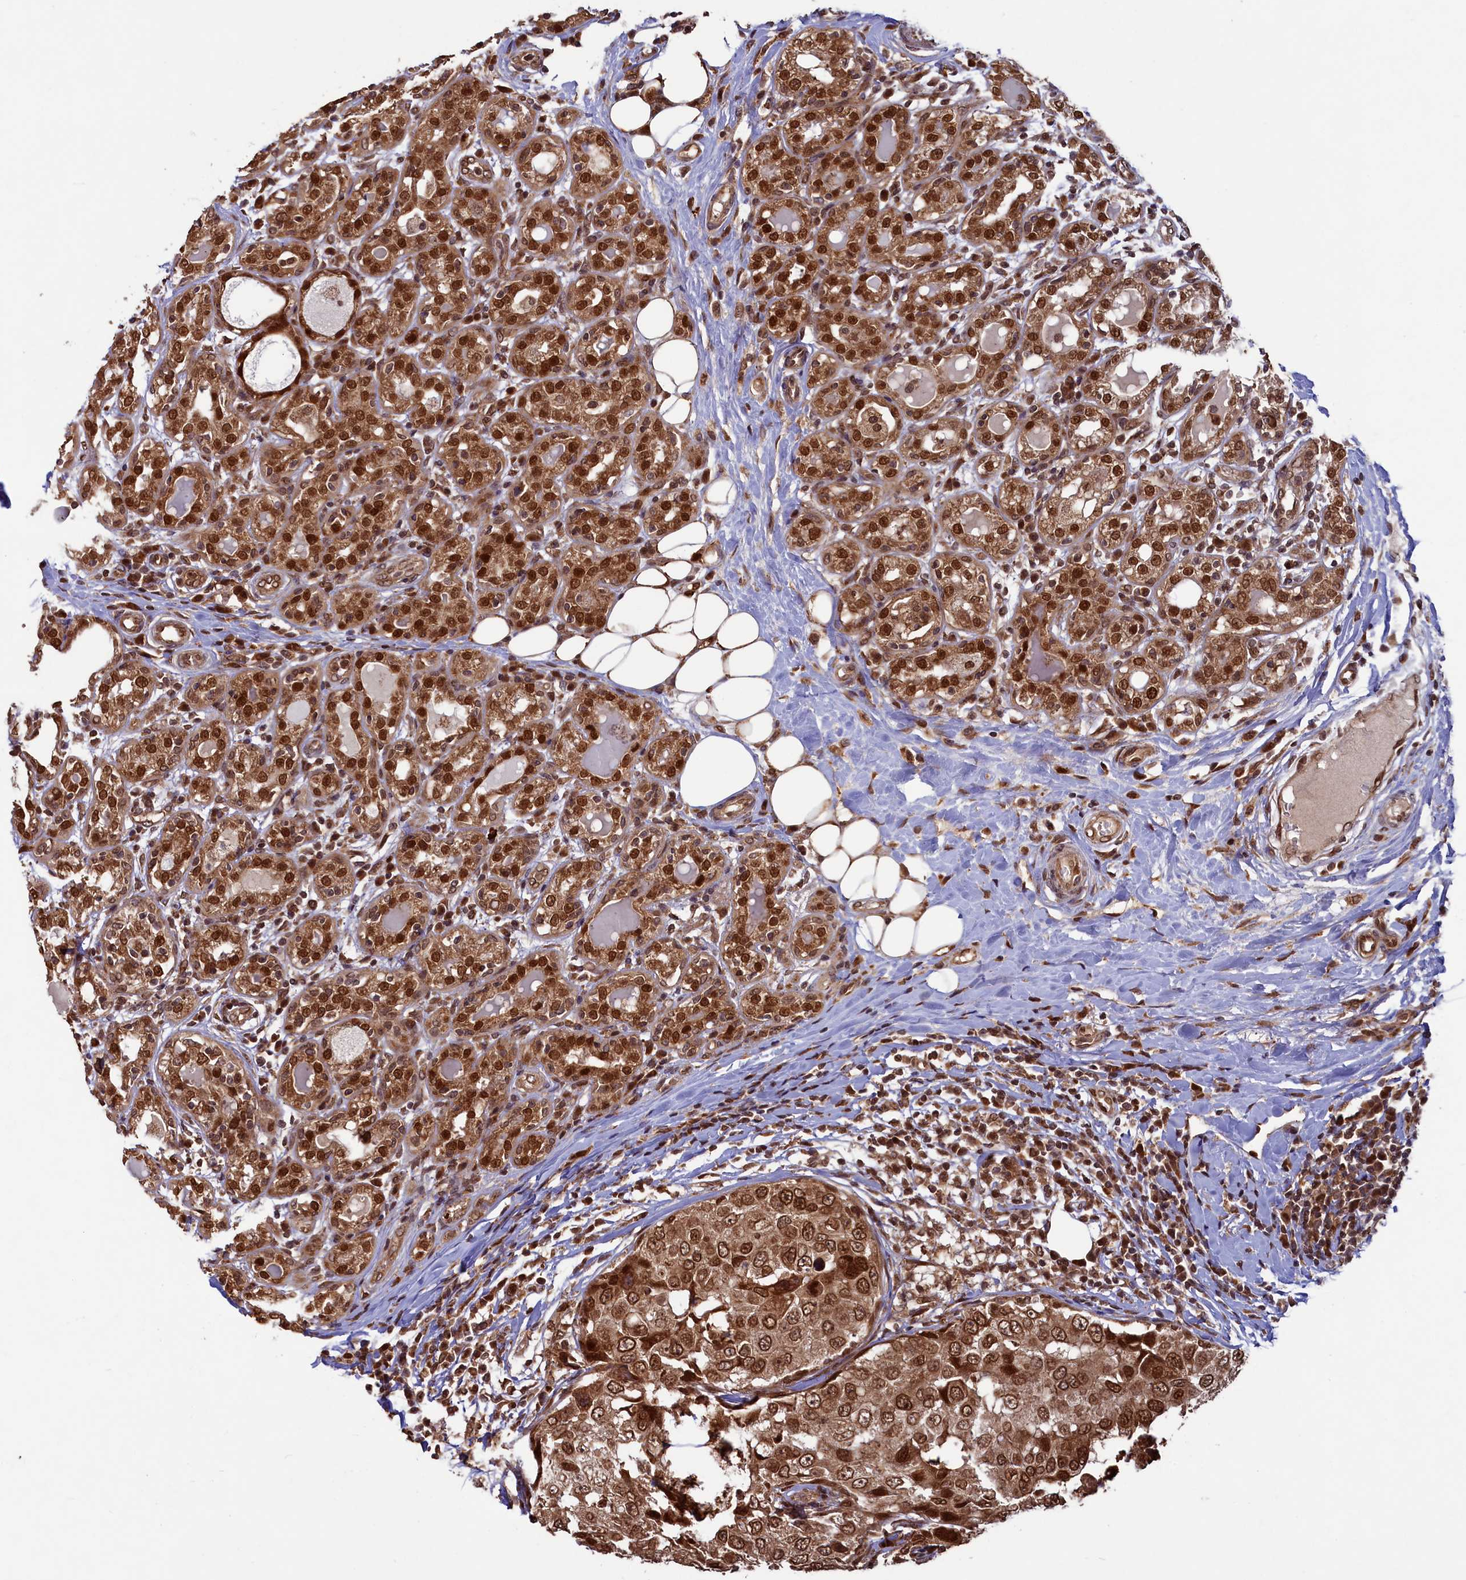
{"staining": {"intensity": "moderate", "quantity": ">75%", "location": "cytoplasmic/membranous,nuclear"}, "tissue": "breast cancer", "cell_type": "Tumor cells", "image_type": "cancer", "snomed": [{"axis": "morphology", "description": "Duct carcinoma"}, {"axis": "topography", "description": "Breast"}], "caption": "Immunohistochemical staining of breast cancer (invasive ductal carcinoma) reveals moderate cytoplasmic/membranous and nuclear protein staining in about >75% of tumor cells. Immunohistochemistry stains the protein of interest in brown and the nuclei are stained blue.", "gene": "NAE1", "patient": {"sex": "female", "age": 27}}